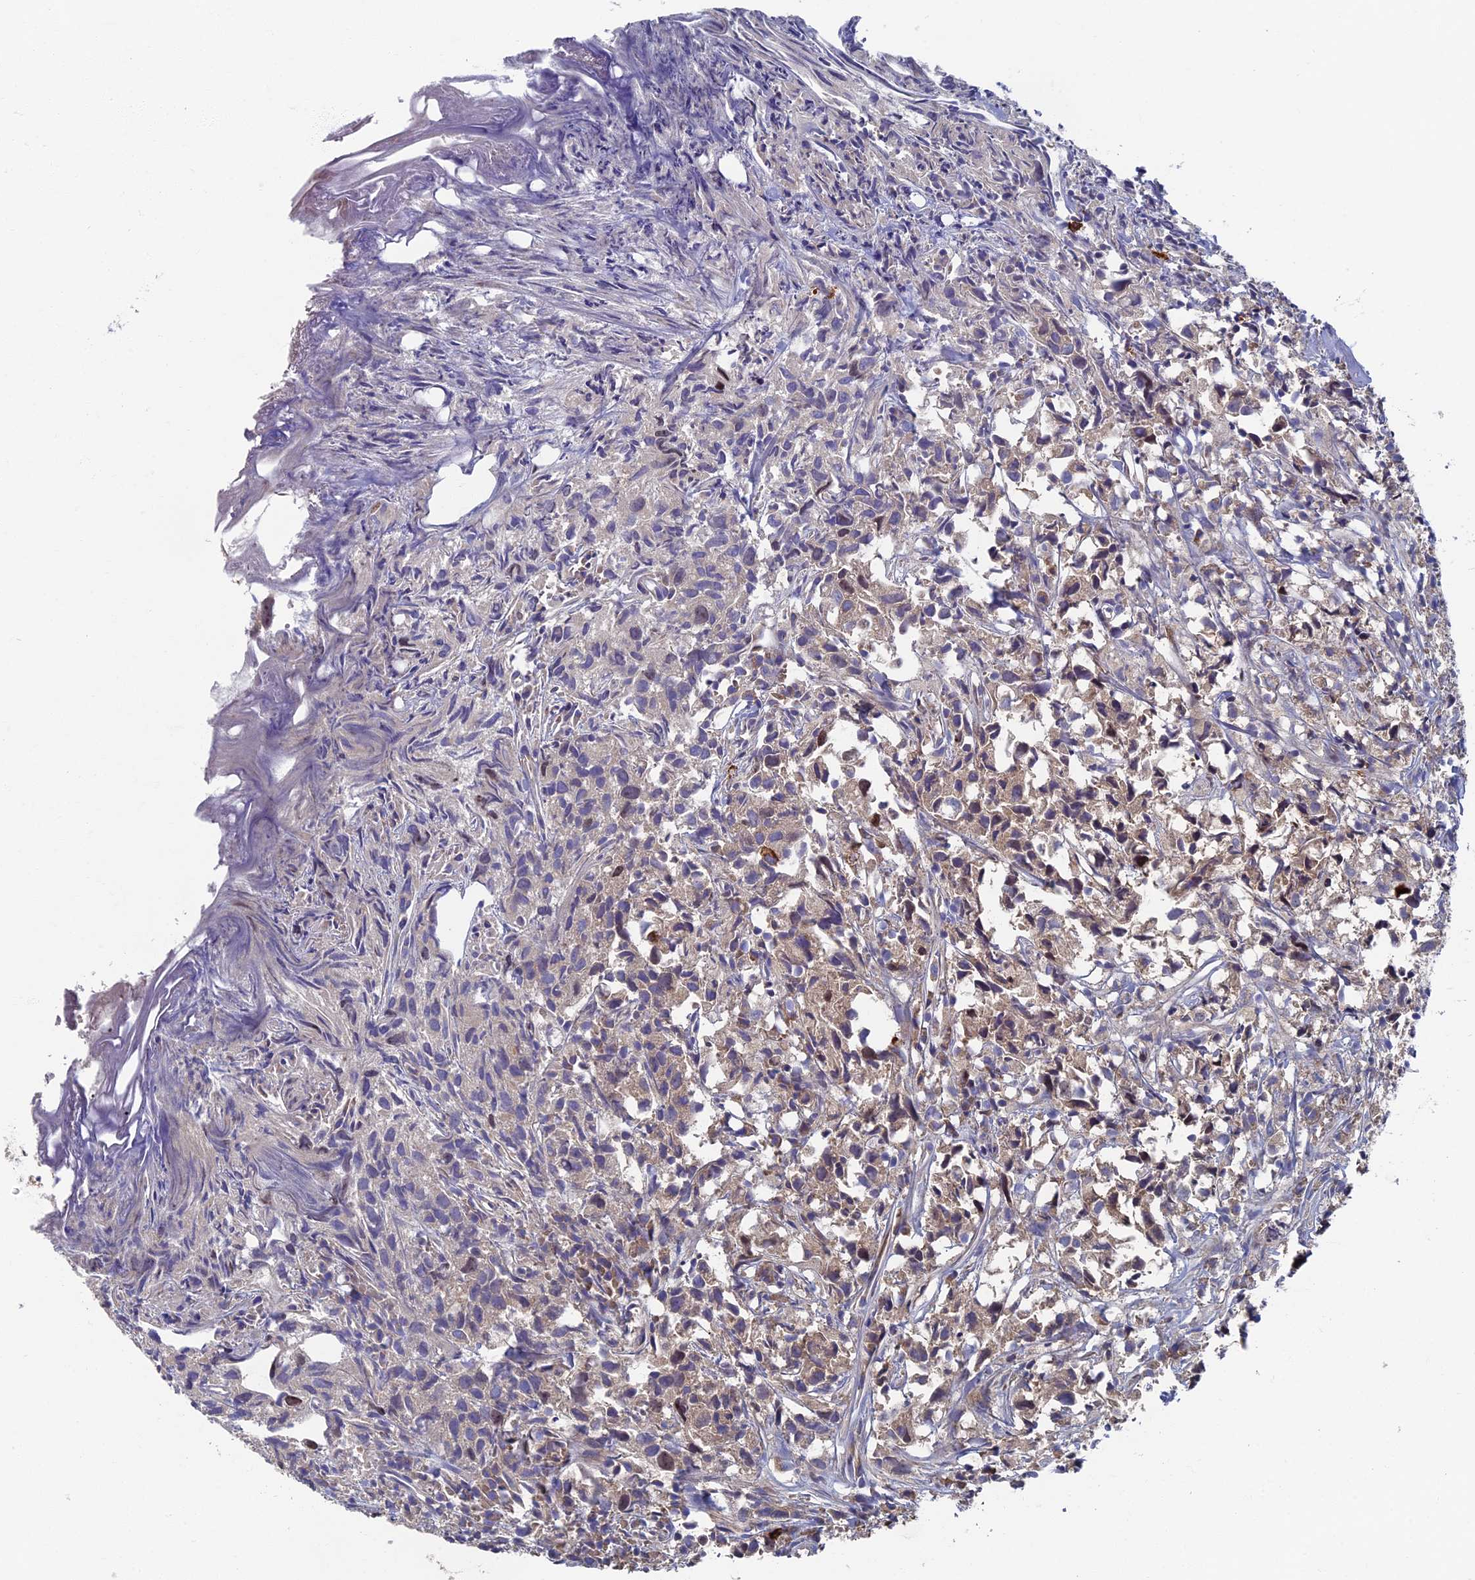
{"staining": {"intensity": "weak", "quantity": "<25%", "location": "cytoplasmic/membranous,nuclear"}, "tissue": "urothelial cancer", "cell_type": "Tumor cells", "image_type": "cancer", "snomed": [{"axis": "morphology", "description": "Urothelial carcinoma, High grade"}, {"axis": "topography", "description": "Urinary bladder"}], "caption": "Micrograph shows no significant protein staining in tumor cells of urothelial carcinoma (high-grade).", "gene": "TNK2", "patient": {"sex": "female", "age": 75}}